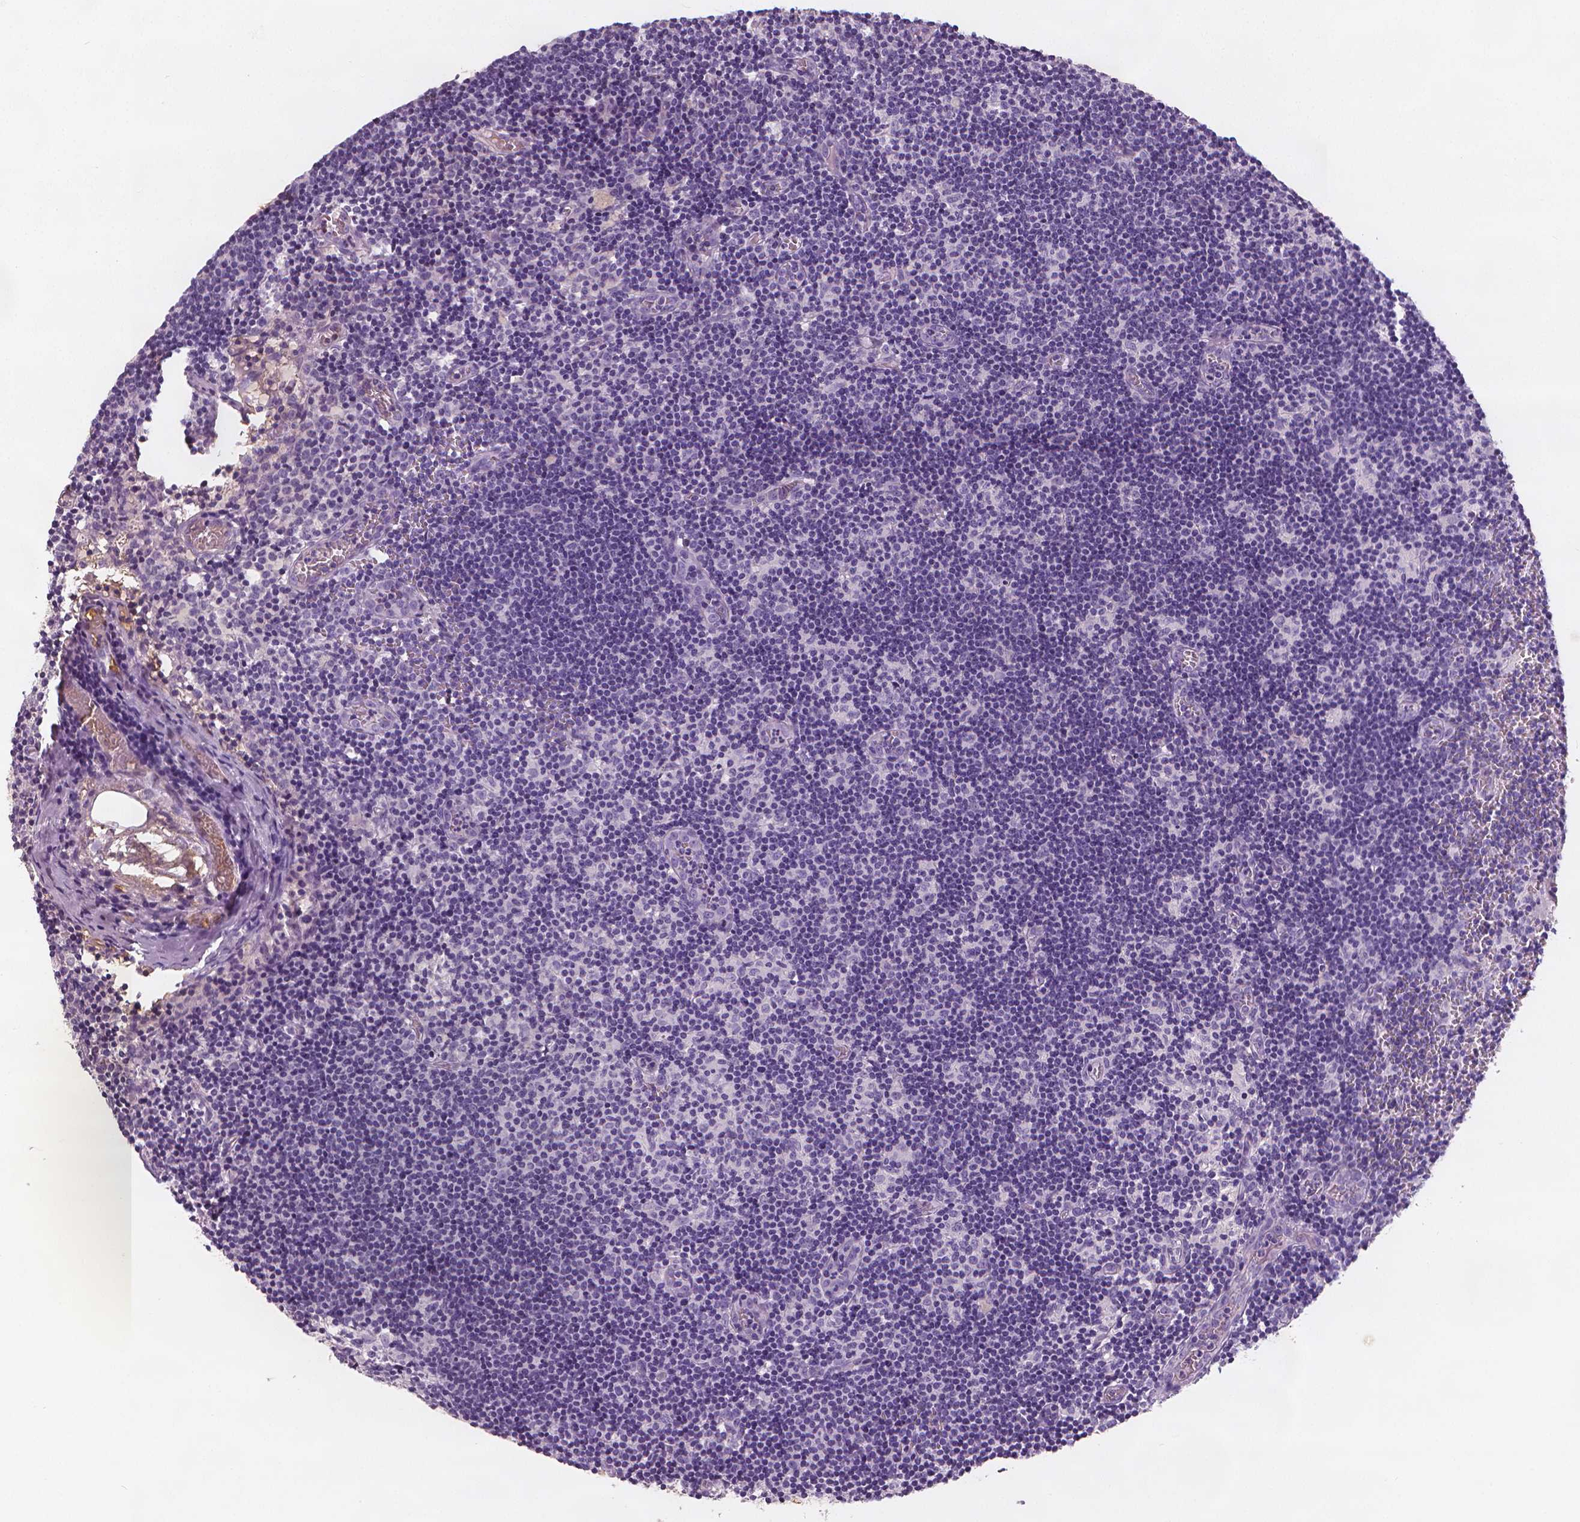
{"staining": {"intensity": "negative", "quantity": "none", "location": "none"}, "tissue": "lymph node", "cell_type": "Germinal center cells", "image_type": "normal", "snomed": [{"axis": "morphology", "description": "Normal tissue, NOS"}, {"axis": "topography", "description": "Lymph node"}], "caption": "High power microscopy image of an immunohistochemistry (IHC) micrograph of normal lymph node, revealing no significant expression in germinal center cells.", "gene": "APOA4", "patient": {"sex": "female", "age": 52}}